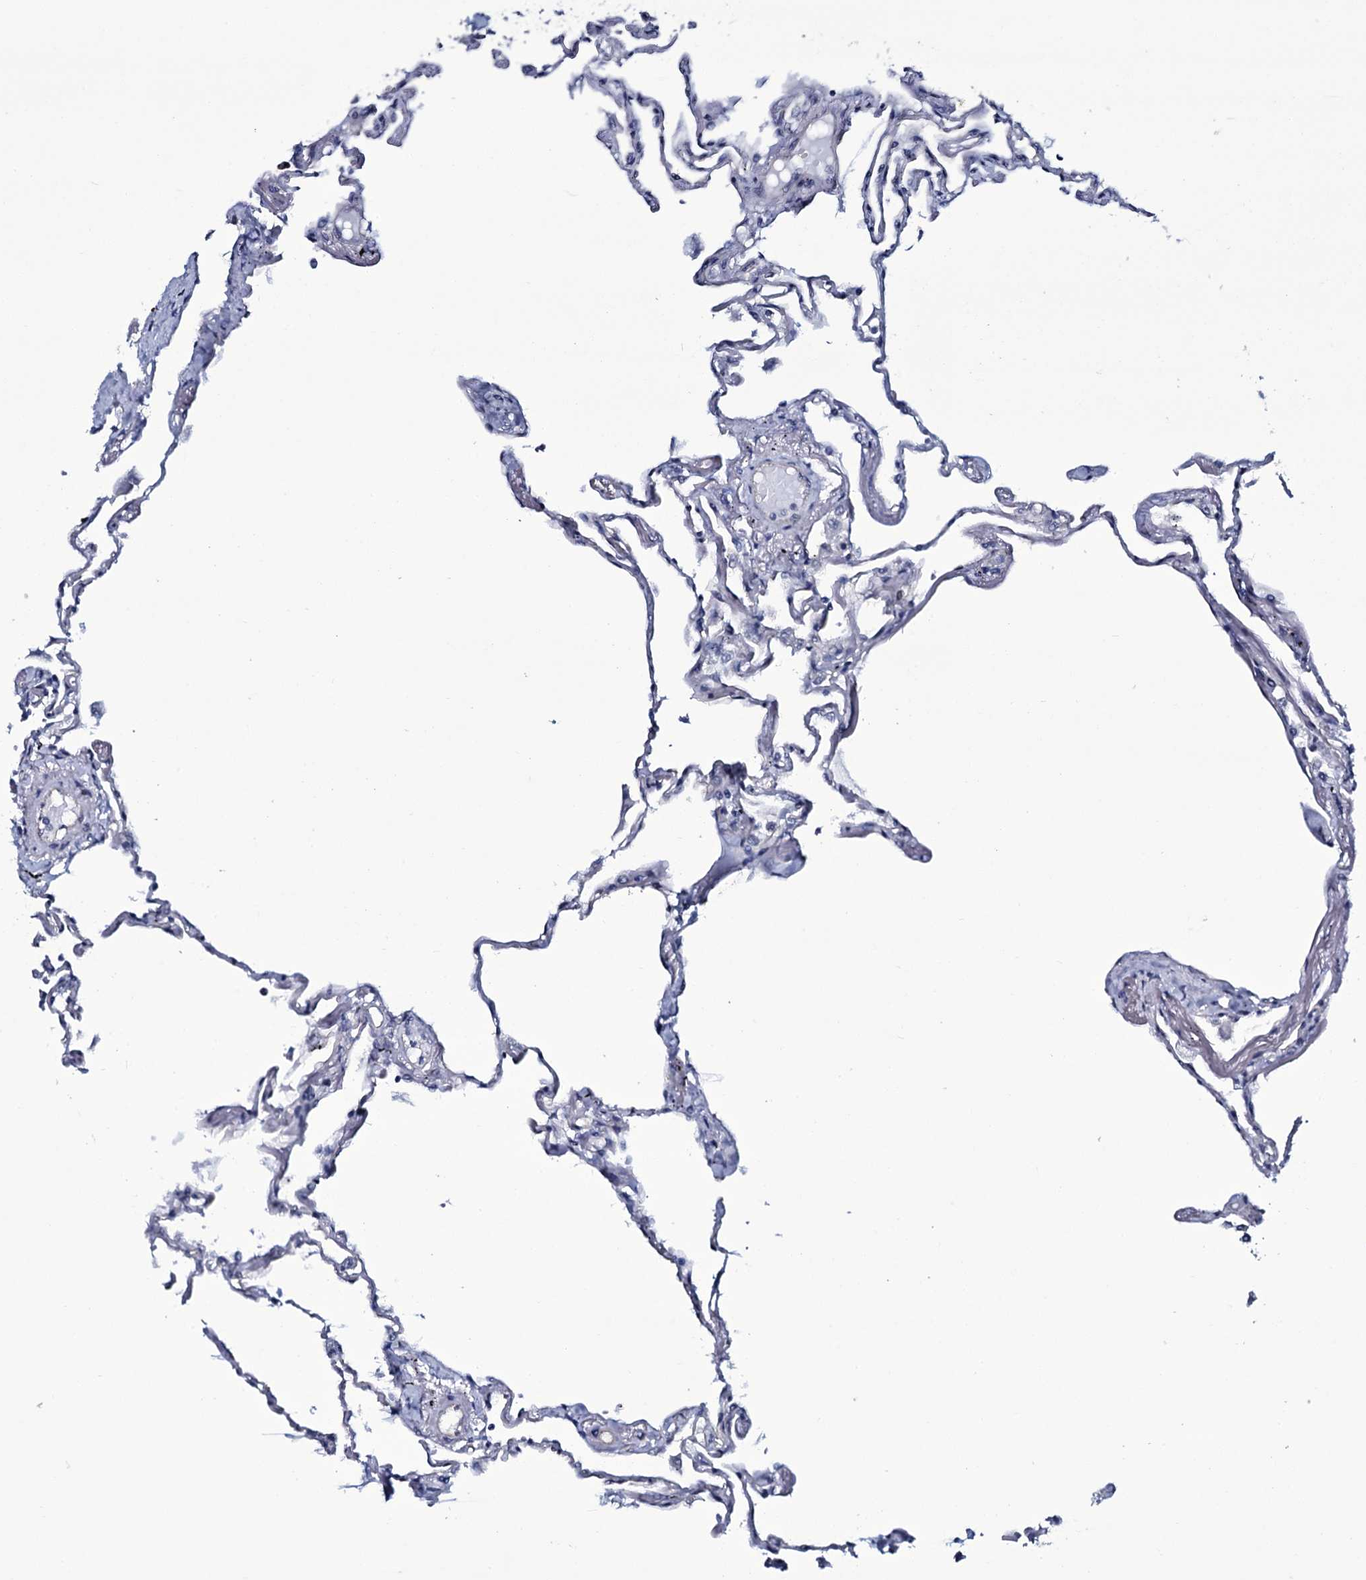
{"staining": {"intensity": "moderate", "quantity": "<25%", "location": "cytoplasmic/membranous"}, "tissue": "lung", "cell_type": "Alveolar cells", "image_type": "normal", "snomed": [{"axis": "morphology", "description": "Normal tissue, NOS"}, {"axis": "topography", "description": "Lung"}], "caption": "Moderate cytoplasmic/membranous protein expression is appreciated in approximately <25% of alveolar cells in lung. (Stains: DAB (3,3'-diaminobenzidine) in brown, nuclei in blue, Microscopy: brightfield microscopy at high magnification).", "gene": "WIPF3", "patient": {"sex": "female", "age": 67}}